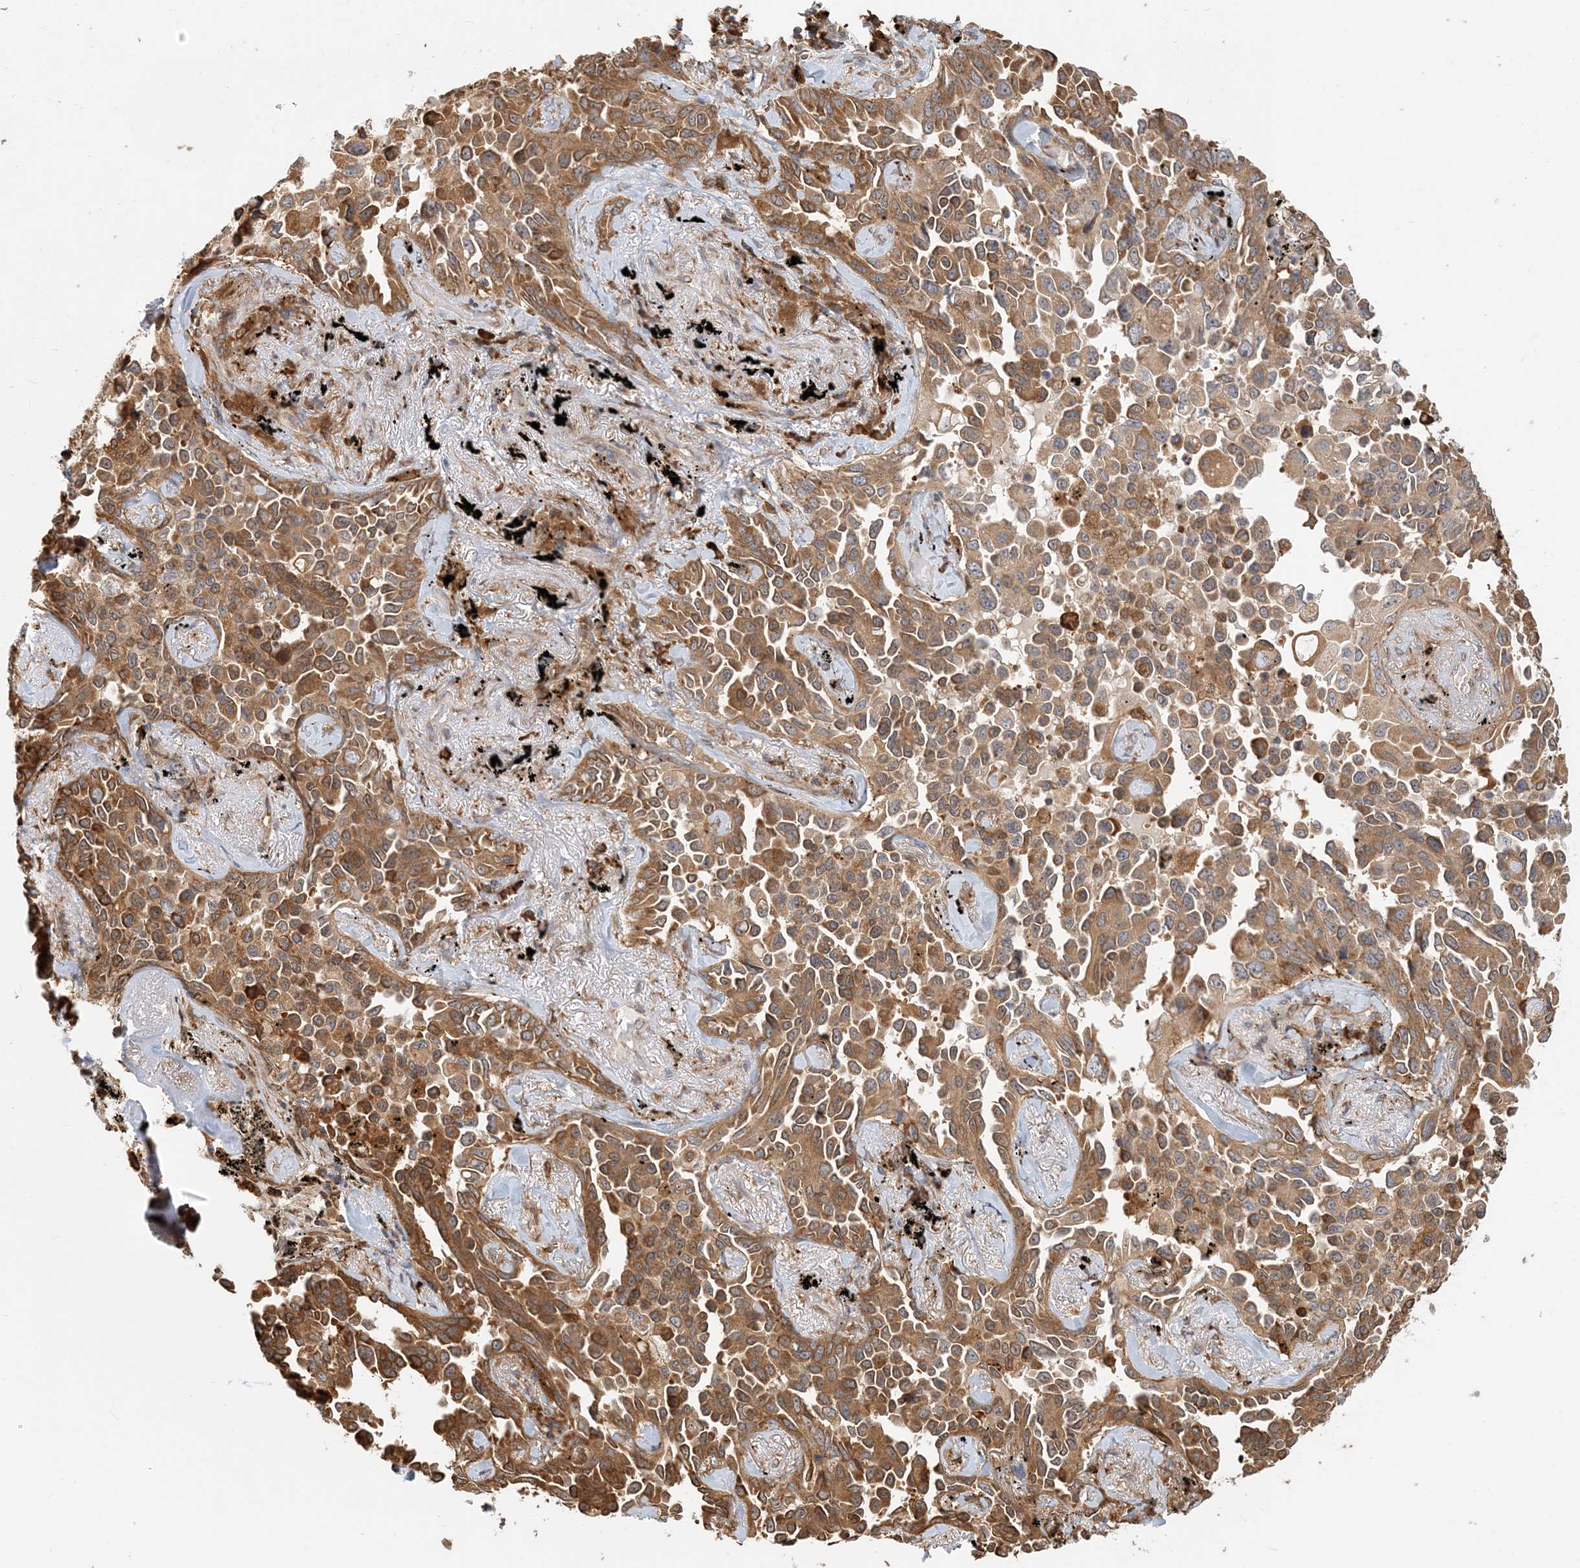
{"staining": {"intensity": "moderate", "quantity": ">75%", "location": "cytoplasmic/membranous"}, "tissue": "lung cancer", "cell_type": "Tumor cells", "image_type": "cancer", "snomed": [{"axis": "morphology", "description": "Adenocarcinoma, NOS"}, {"axis": "topography", "description": "Lung"}], "caption": "A high-resolution photomicrograph shows immunohistochemistry staining of adenocarcinoma (lung), which displays moderate cytoplasmic/membranous staining in about >75% of tumor cells.", "gene": "HNMT", "patient": {"sex": "female", "age": 67}}